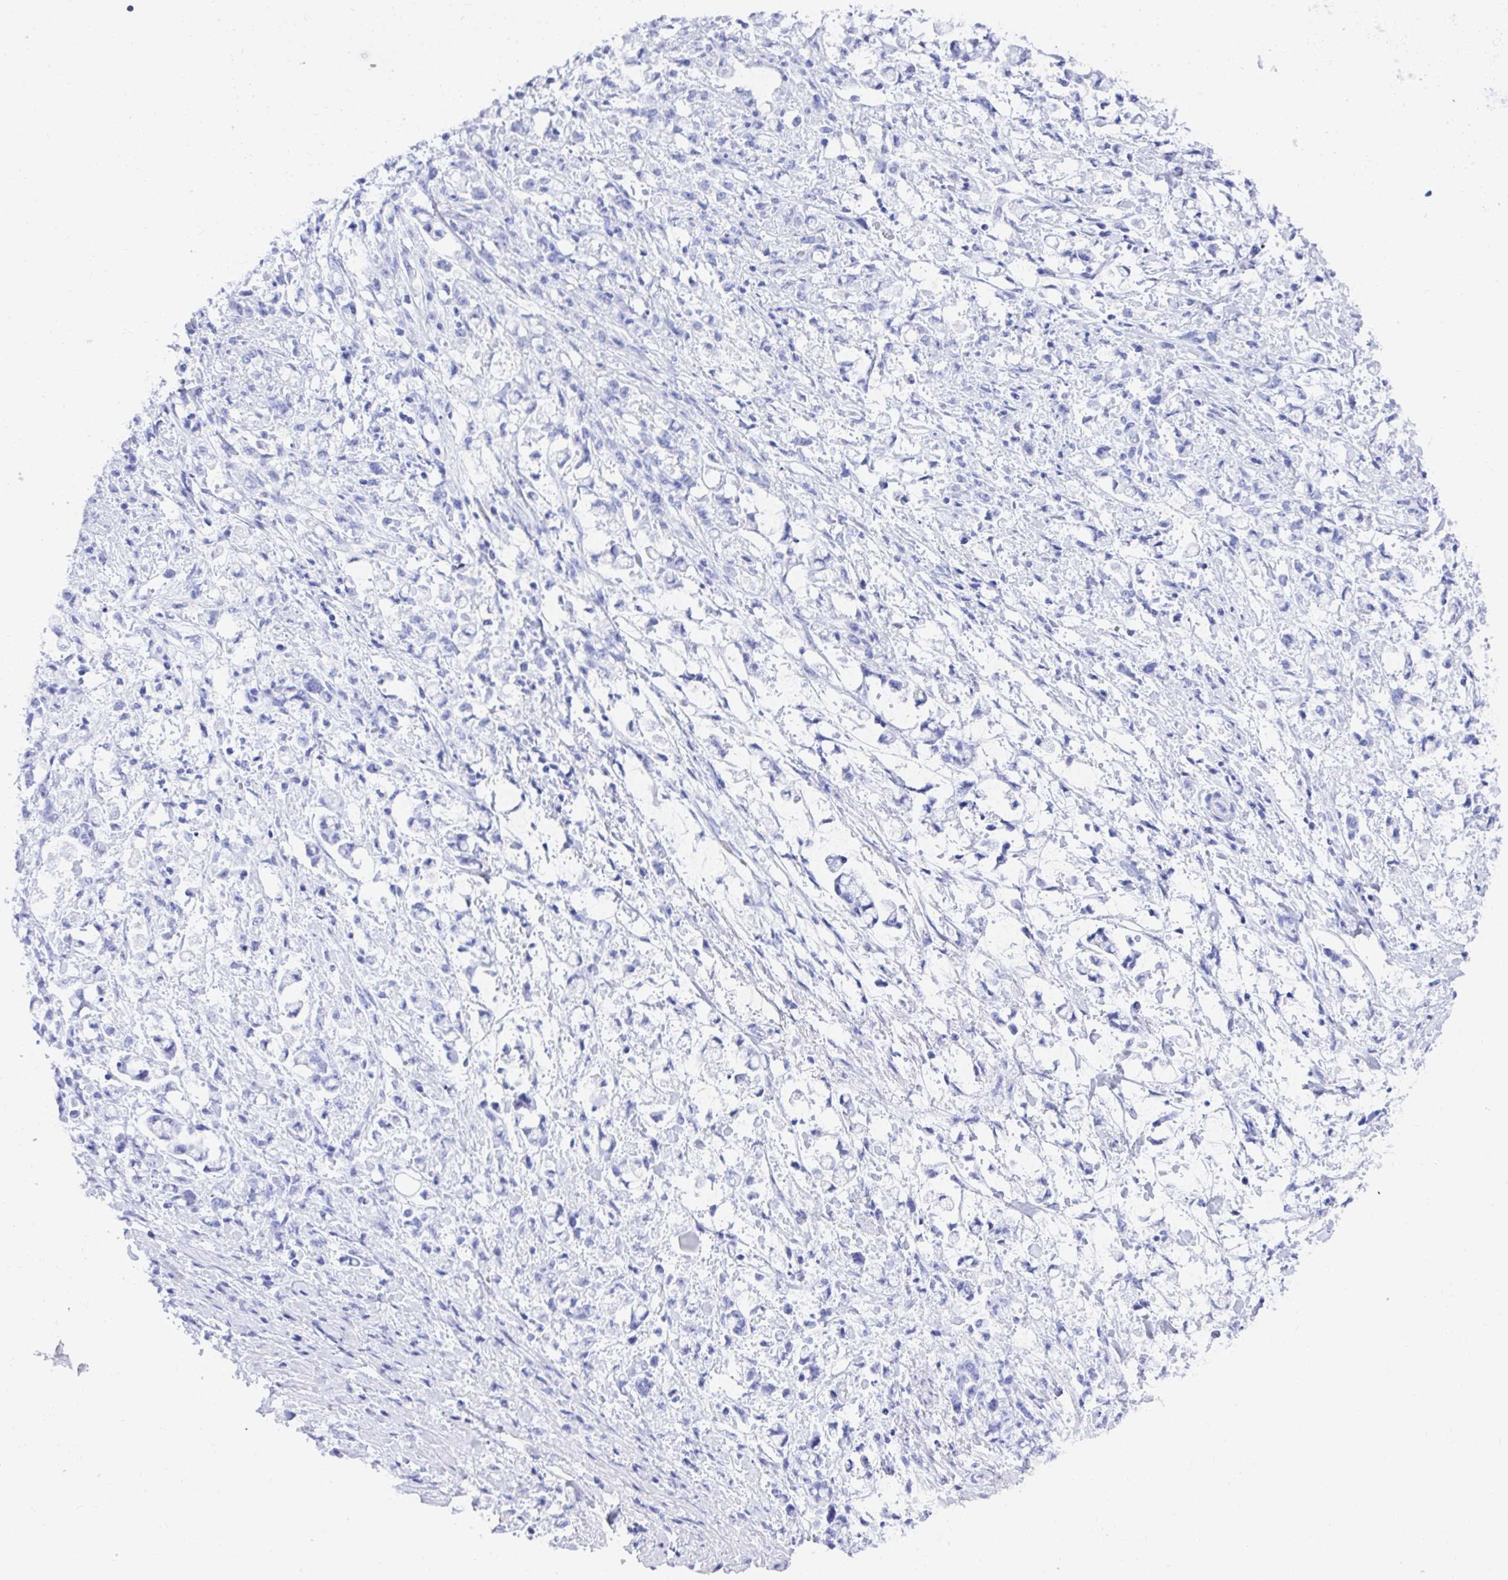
{"staining": {"intensity": "negative", "quantity": "none", "location": "none"}, "tissue": "stomach cancer", "cell_type": "Tumor cells", "image_type": "cancer", "snomed": [{"axis": "morphology", "description": "Adenocarcinoma, NOS"}, {"axis": "topography", "description": "Stomach"}], "caption": "Micrograph shows no significant protein positivity in tumor cells of stomach cancer. Nuclei are stained in blue.", "gene": "MROH2B", "patient": {"sex": "female", "age": 60}}